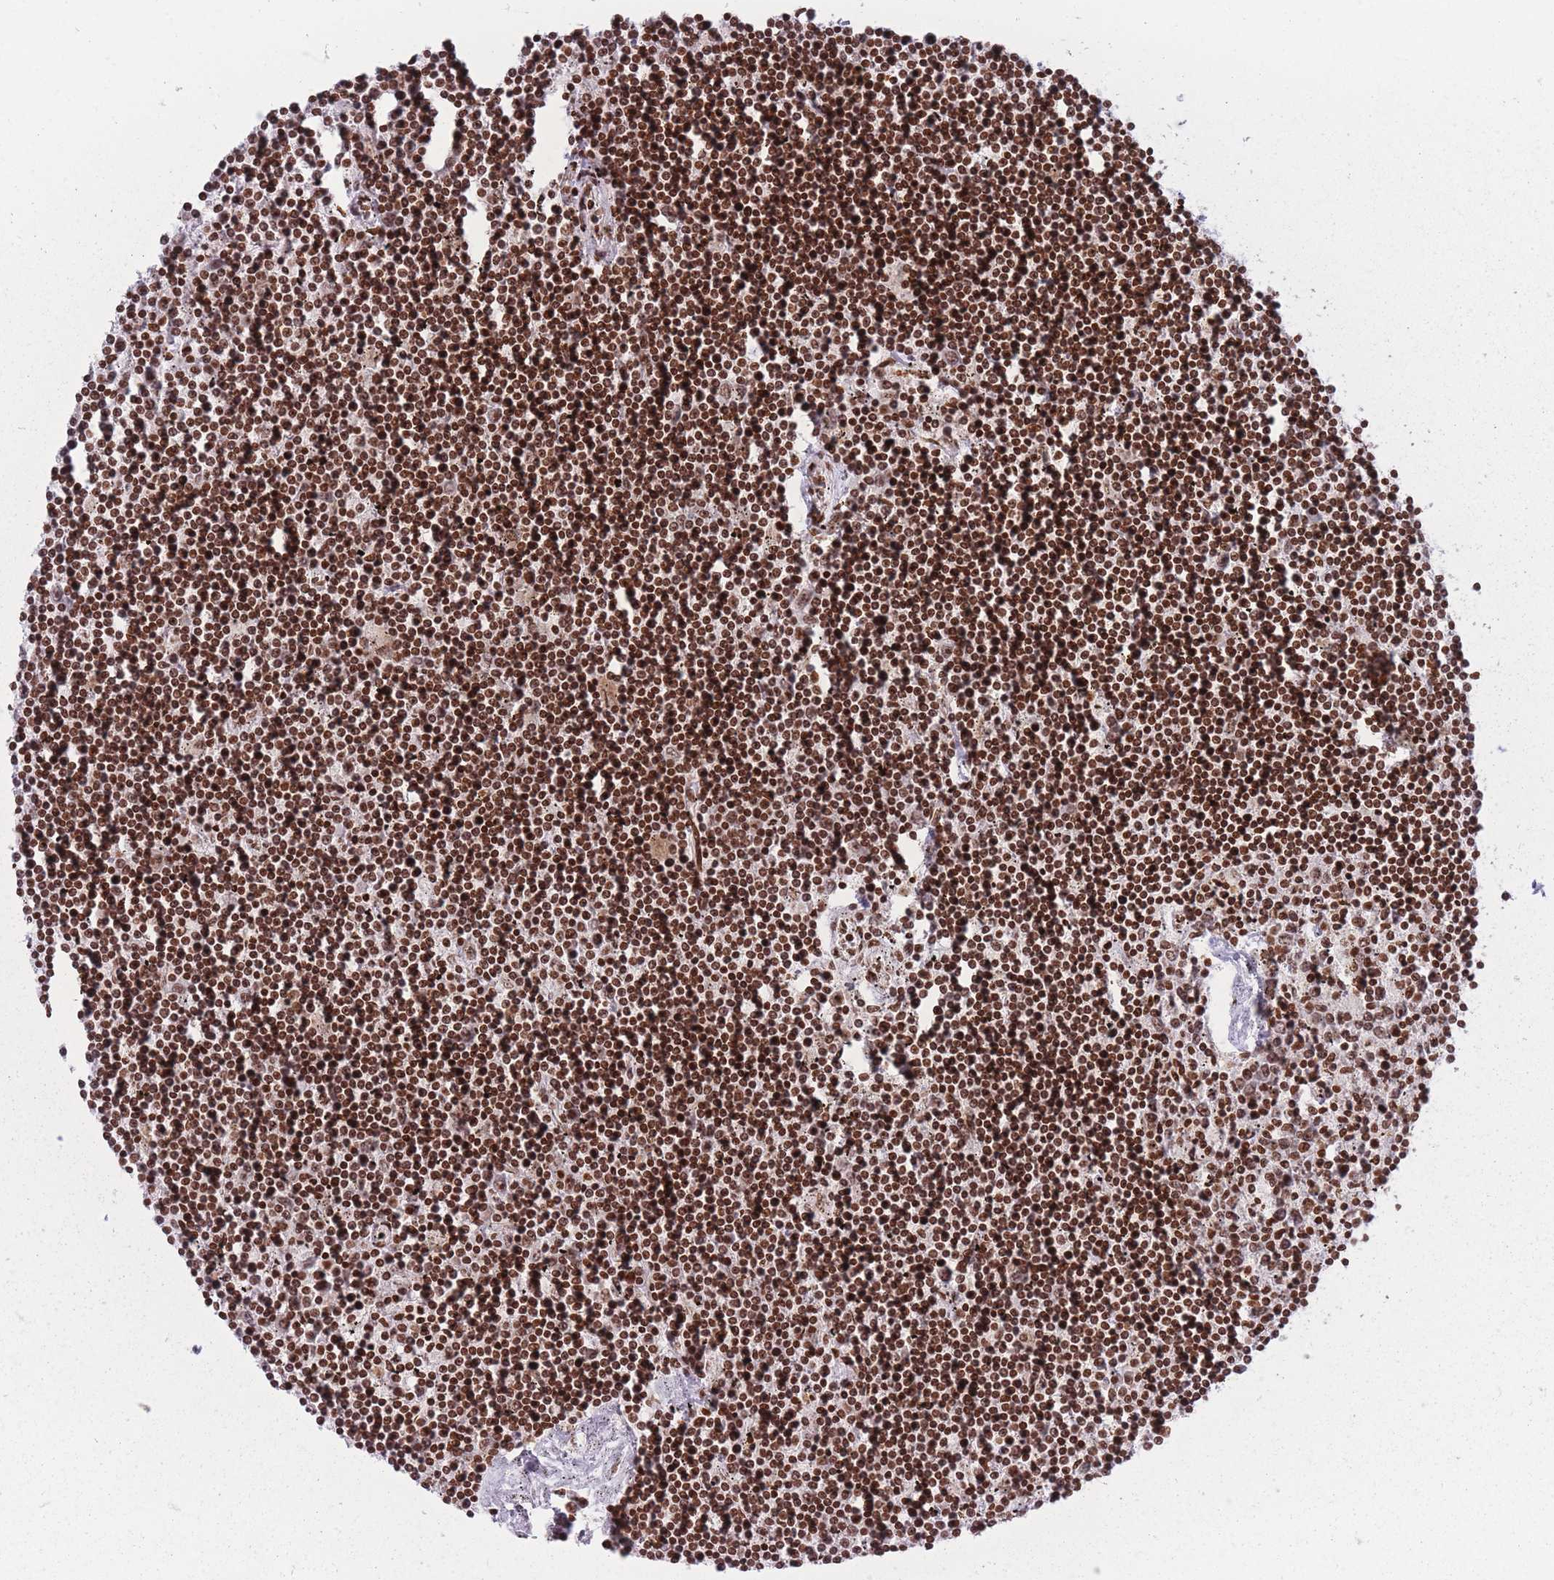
{"staining": {"intensity": "strong", "quantity": ">75%", "location": "nuclear"}, "tissue": "lymphoma", "cell_type": "Tumor cells", "image_type": "cancer", "snomed": [{"axis": "morphology", "description": "Malignant lymphoma, non-Hodgkin's type, Low grade"}, {"axis": "topography", "description": "Spleen"}], "caption": "Strong nuclear protein staining is seen in about >75% of tumor cells in lymphoma.", "gene": "TMC6", "patient": {"sex": "male", "age": 76}}